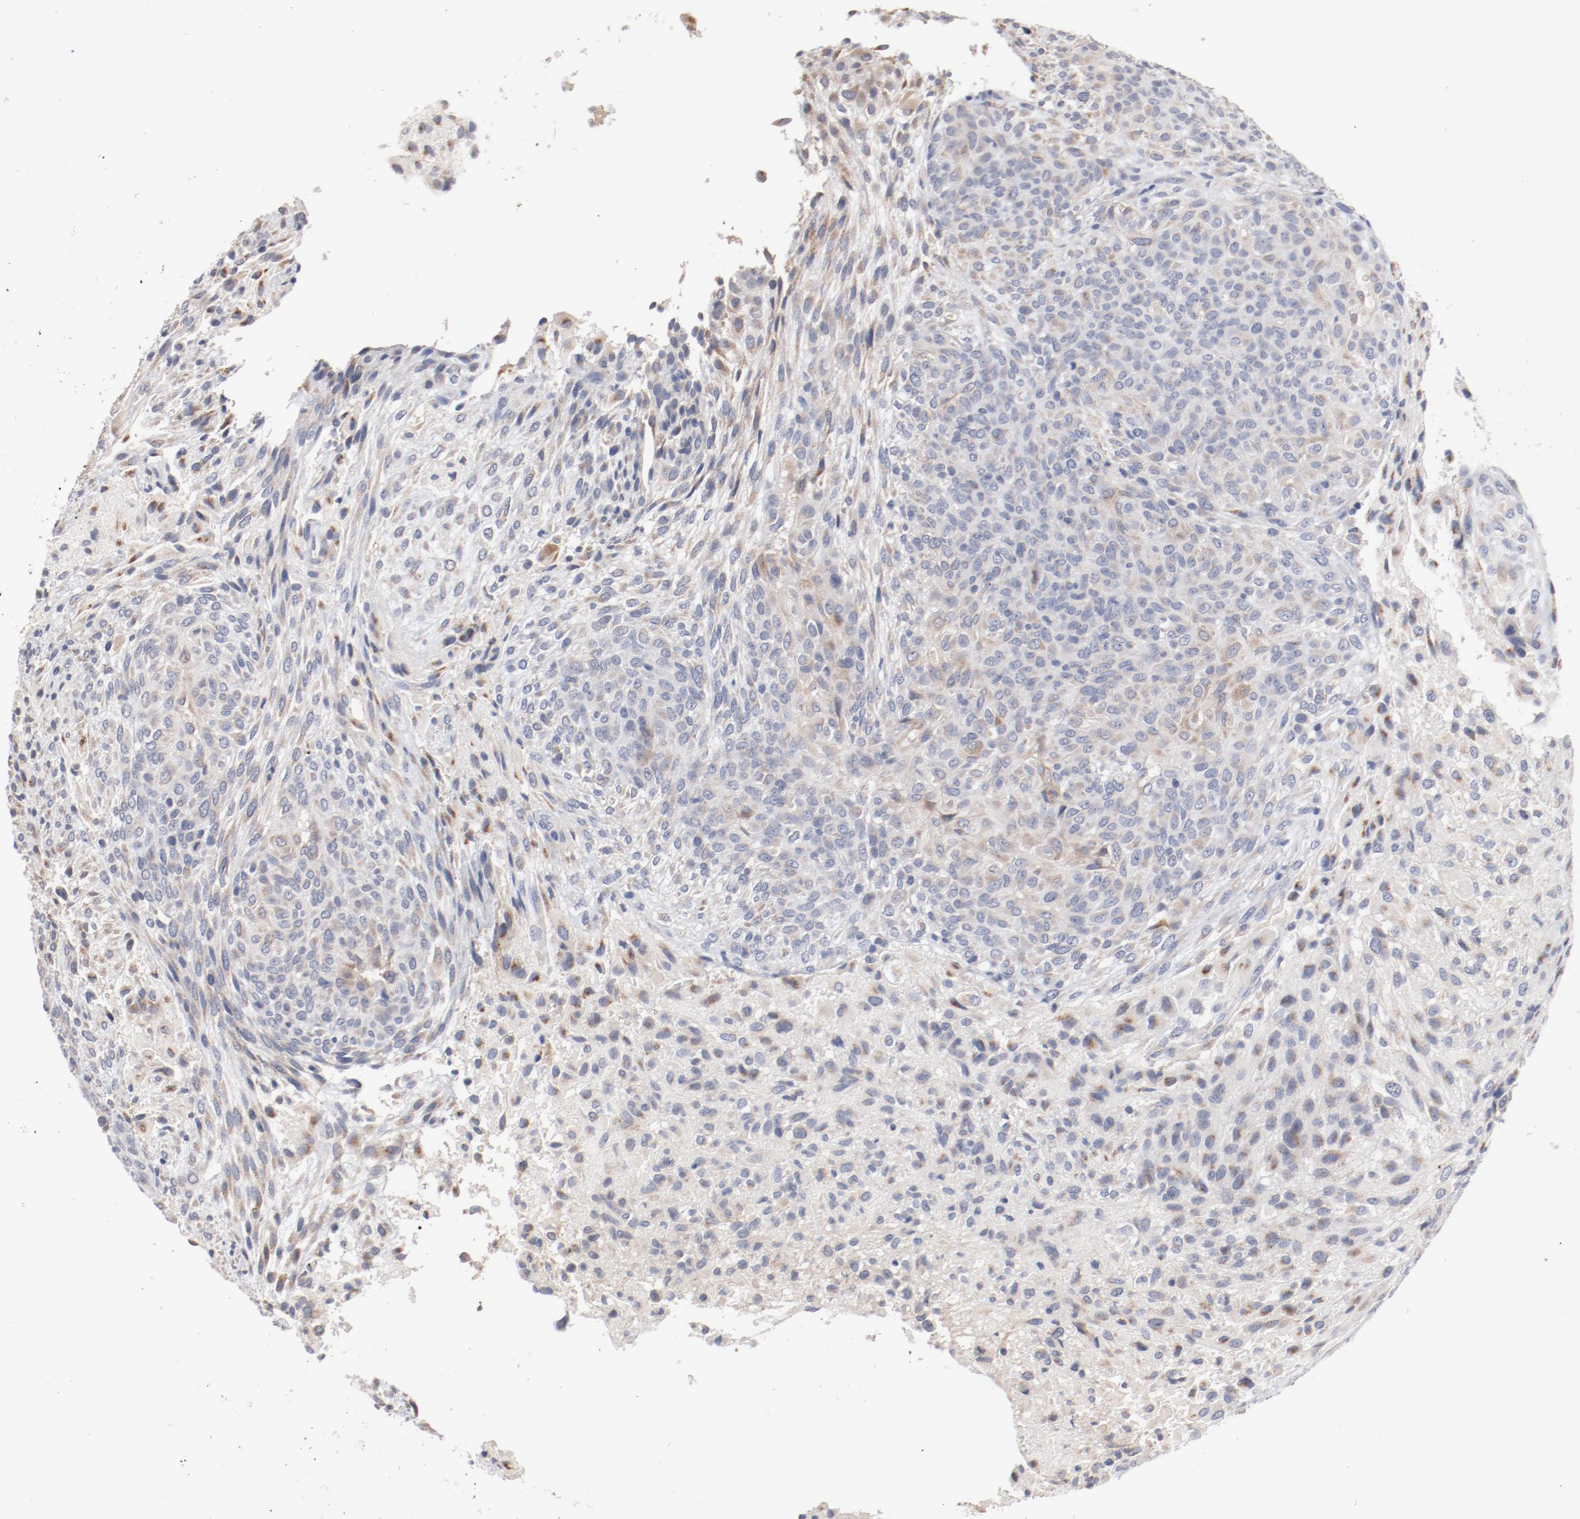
{"staining": {"intensity": "weak", "quantity": "25%-75%", "location": "cytoplasmic/membranous"}, "tissue": "glioma", "cell_type": "Tumor cells", "image_type": "cancer", "snomed": [{"axis": "morphology", "description": "Glioma, malignant, High grade"}, {"axis": "topography", "description": "Cerebral cortex"}], "caption": "Glioma stained with a brown dye reveals weak cytoplasmic/membranous positive expression in approximately 25%-75% of tumor cells.", "gene": "AK7", "patient": {"sex": "female", "age": 55}}